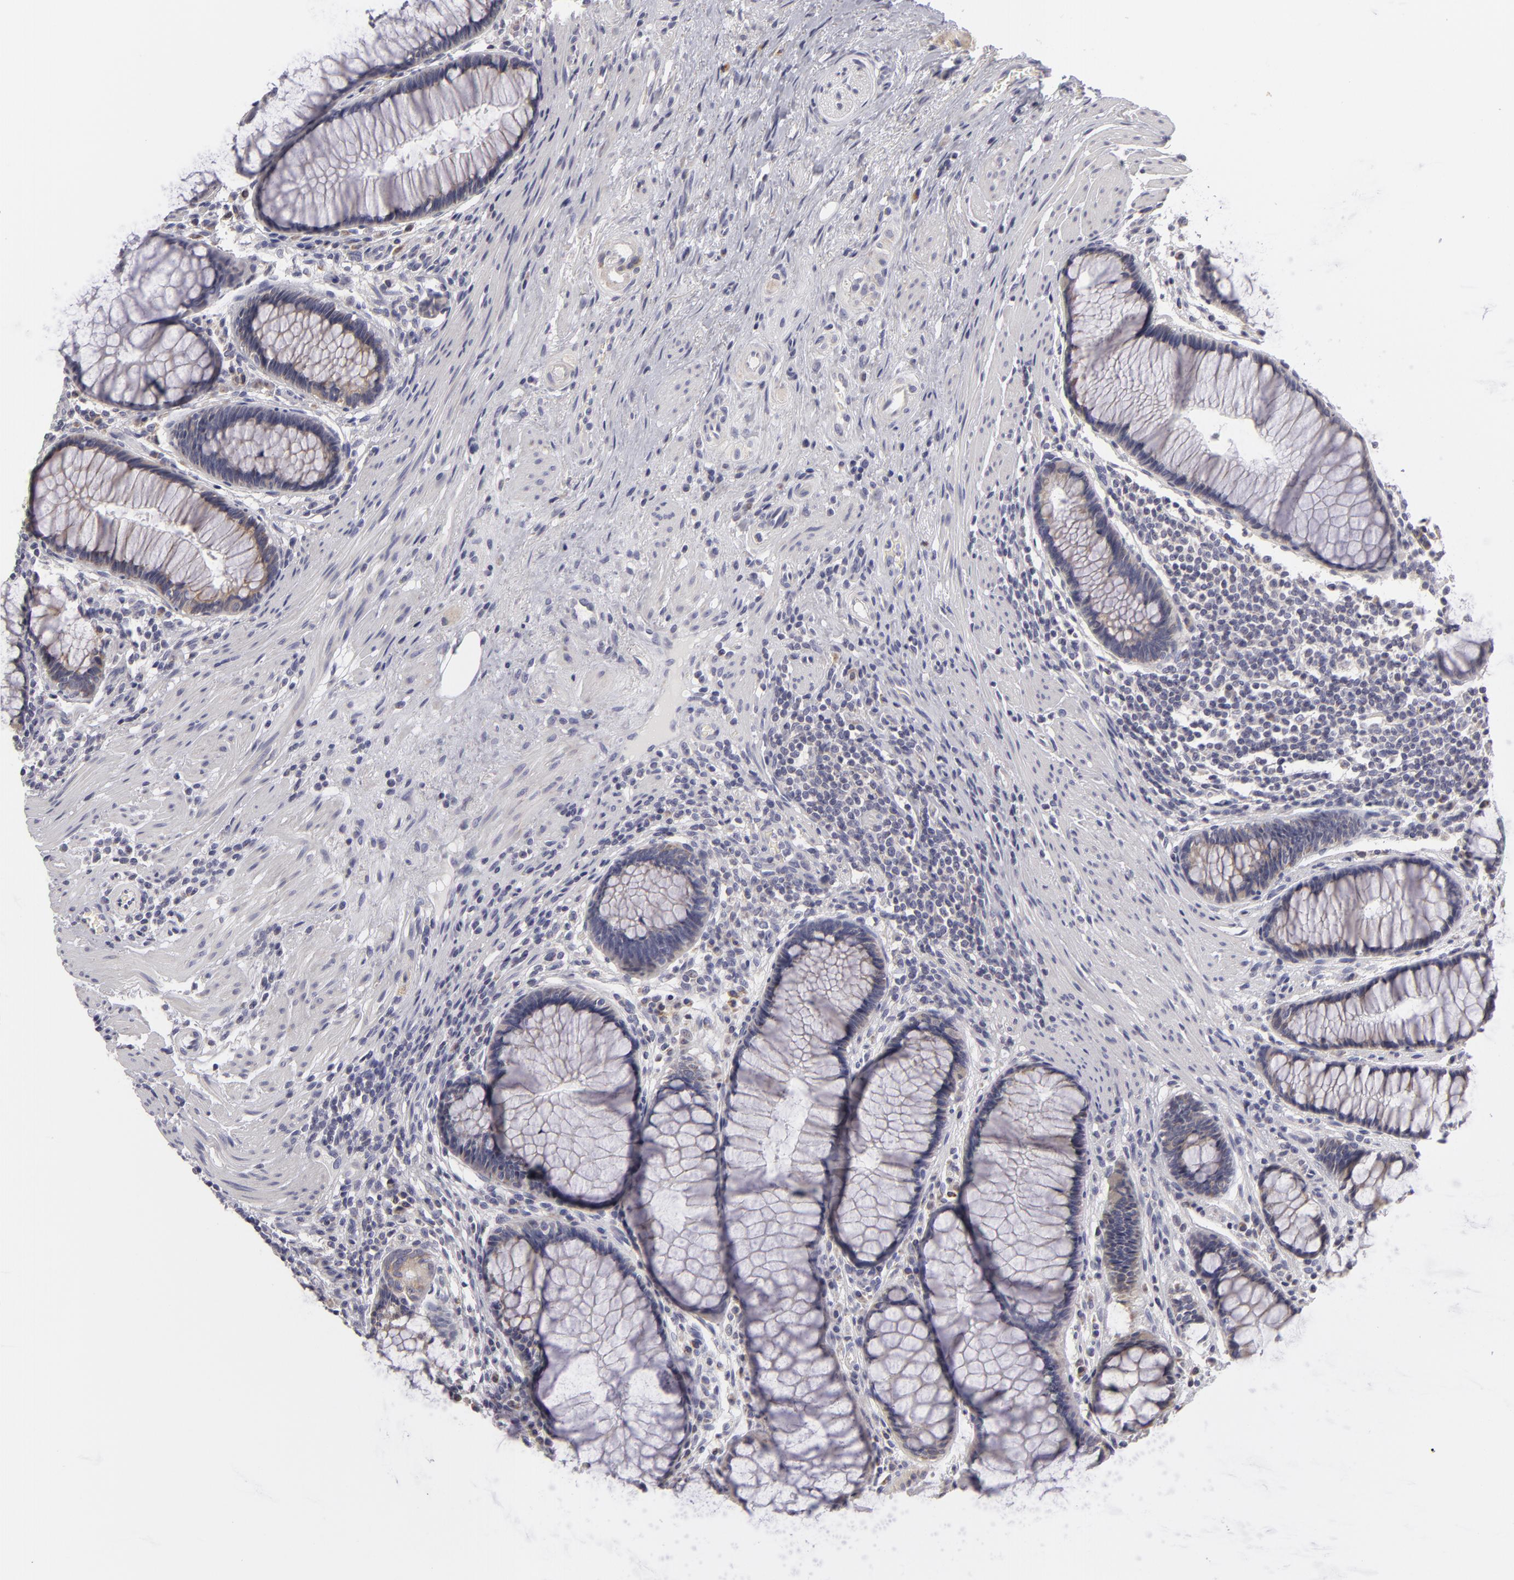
{"staining": {"intensity": "weak", "quantity": "25%-75%", "location": "cytoplasmic/membranous"}, "tissue": "rectum", "cell_type": "Glandular cells", "image_type": "normal", "snomed": [{"axis": "morphology", "description": "Normal tissue, NOS"}, {"axis": "topography", "description": "Rectum"}], "caption": "A histopathology image of rectum stained for a protein reveals weak cytoplasmic/membranous brown staining in glandular cells. The staining was performed using DAB to visualize the protein expression in brown, while the nuclei were stained in blue with hematoxylin (Magnification: 20x).", "gene": "ATP2B3", "patient": {"sex": "male", "age": 77}}